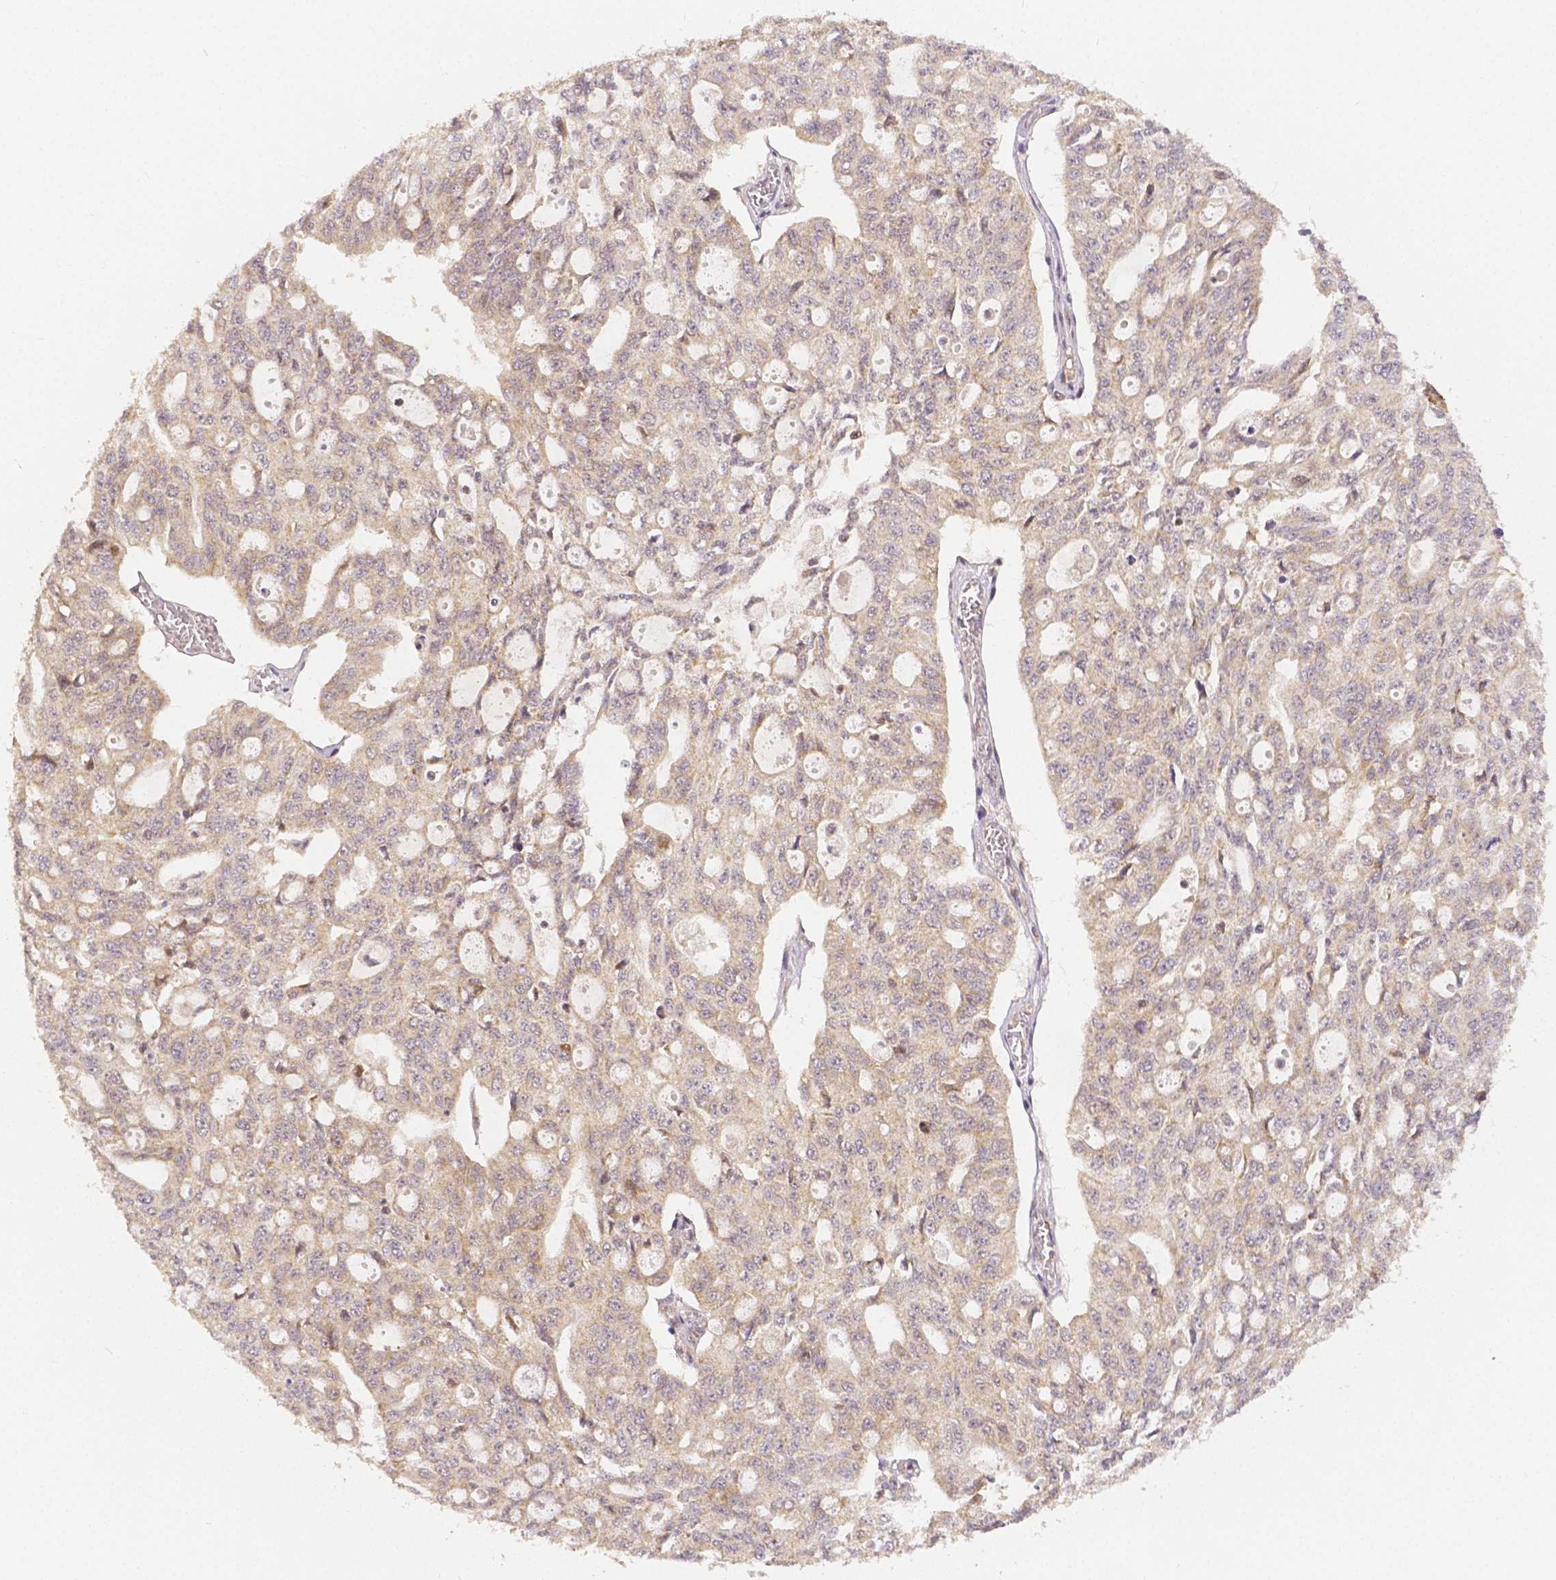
{"staining": {"intensity": "weak", "quantity": ">75%", "location": "cytoplasmic/membranous"}, "tissue": "ovarian cancer", "cell_type": "Tumor cells", "image_type": "cancer", "snomed": [{"axis": "morphology", "description": "Carcinoma, endometroid"}, {"axis": "topography", "description": "Ovary"}], "caption": "Ovarian endometroid carcinoma tissue demonstrates weak cytoplasmic/membranous staining in approximately >75% of tumor cells The staining is performed using DAB brown chromogen to label protein expression. The nuclei are counter-stained blue using hematoxylin.", "gene": "RHOT1", "patient": {"sex": "female", "age": 65}}